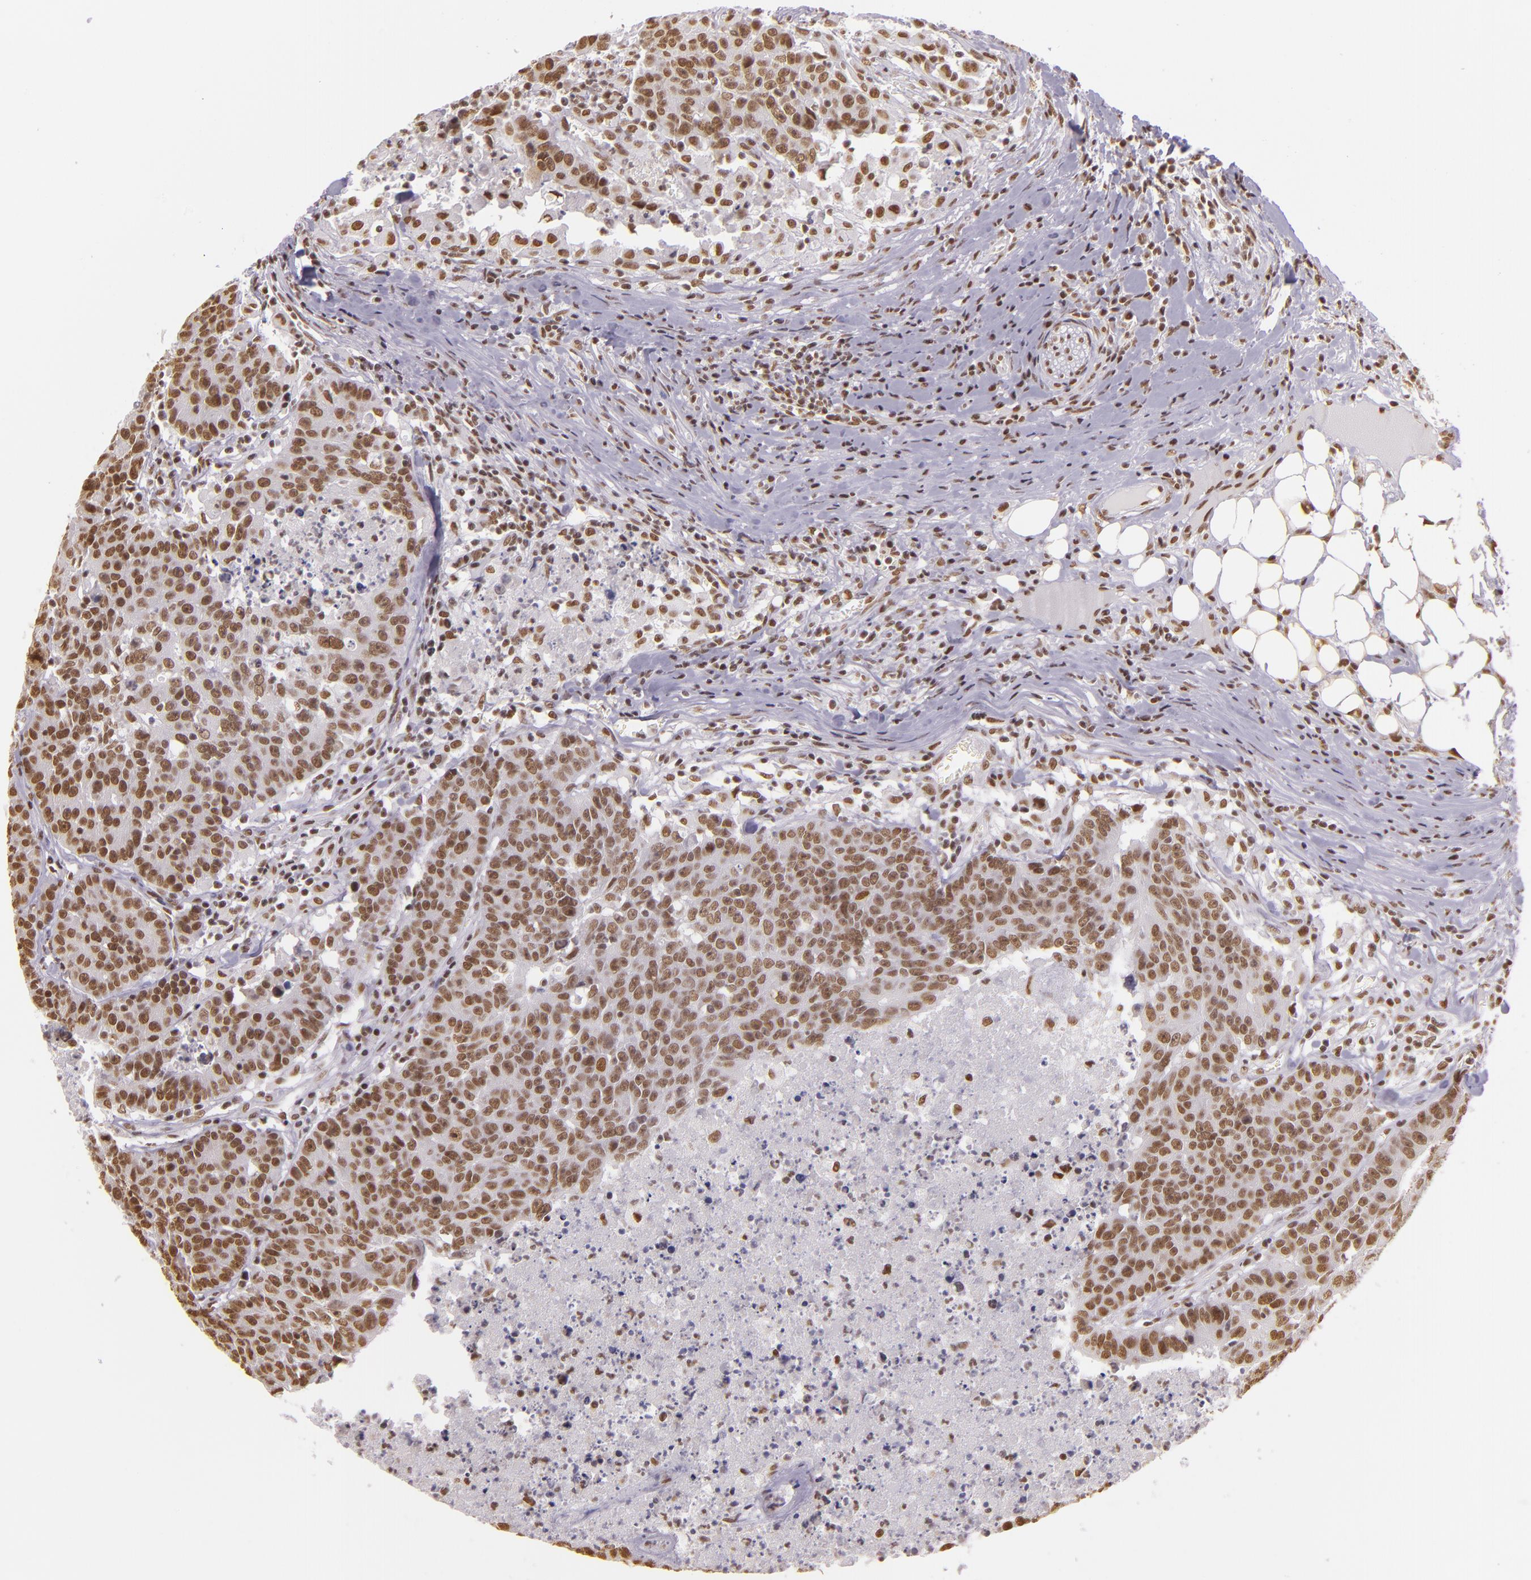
{"staining": {"intensity": "moderate", "quantity": ">75%", "location": "nuclear"}, "tissue": "colorectal cancer", "cell_type": "Tumor cells", "image_type": "cancer", "snomed": [{"axis": "morphology", "description": "Adenocarcinoma, NOS"}, {"axis": "topography", "description": "Colon"}], "caption": "Immunohistochemical staining of colorectal cancer (adenocarcinoma) displays moderate nuclear protein staining in approximately >75% of tumor cells.", "gene": "USF1", "patient": {"sex": "female", "age": 53}}